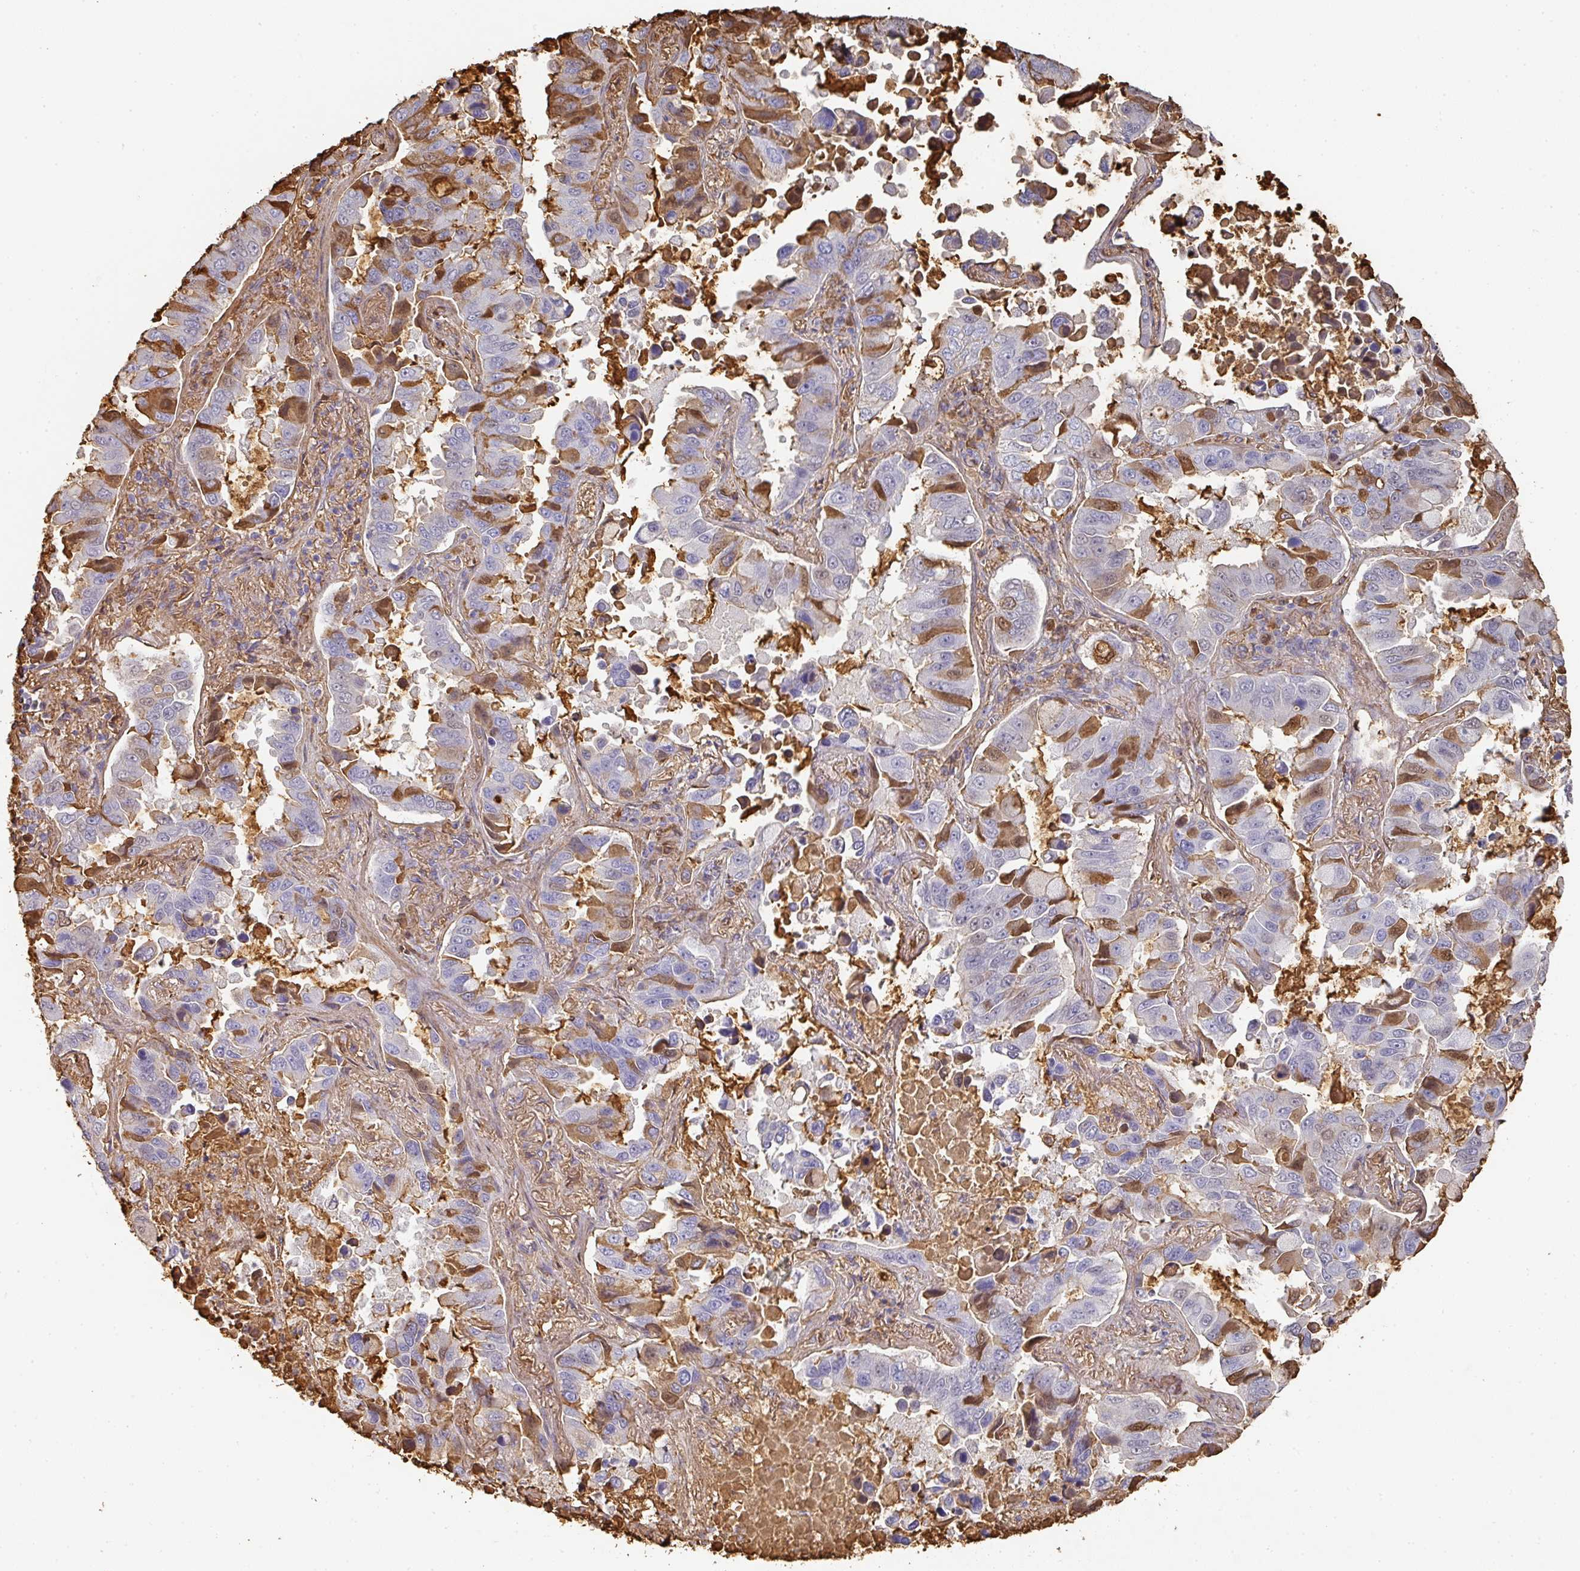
{"staining": {"intensity": "moderate", "quantity": "25%-75%", "location": "cytoplasmic/membranous,nuclear"}, "tissue": "lung cancer", "cell_type": "Tumor cells", "image_type": "cancer", "snomed": [{"axis": "morphology", "description": "Adenocarcinoma, NOS"}, {"axis": "topography", "description": "Lung"}], "caption": "Tumor cells demonstrate moderate cytoplasmic/membranous and nuclear staining in approximately 25%-75% of cells in adenocarcinoma (lung). The protein is stained brown, and the nuclei are stained in blue (DAB IHC with brightfield microscopy, high magnification).", "gene": "ALB", "patient": {"sex": "male", "age": 64}}